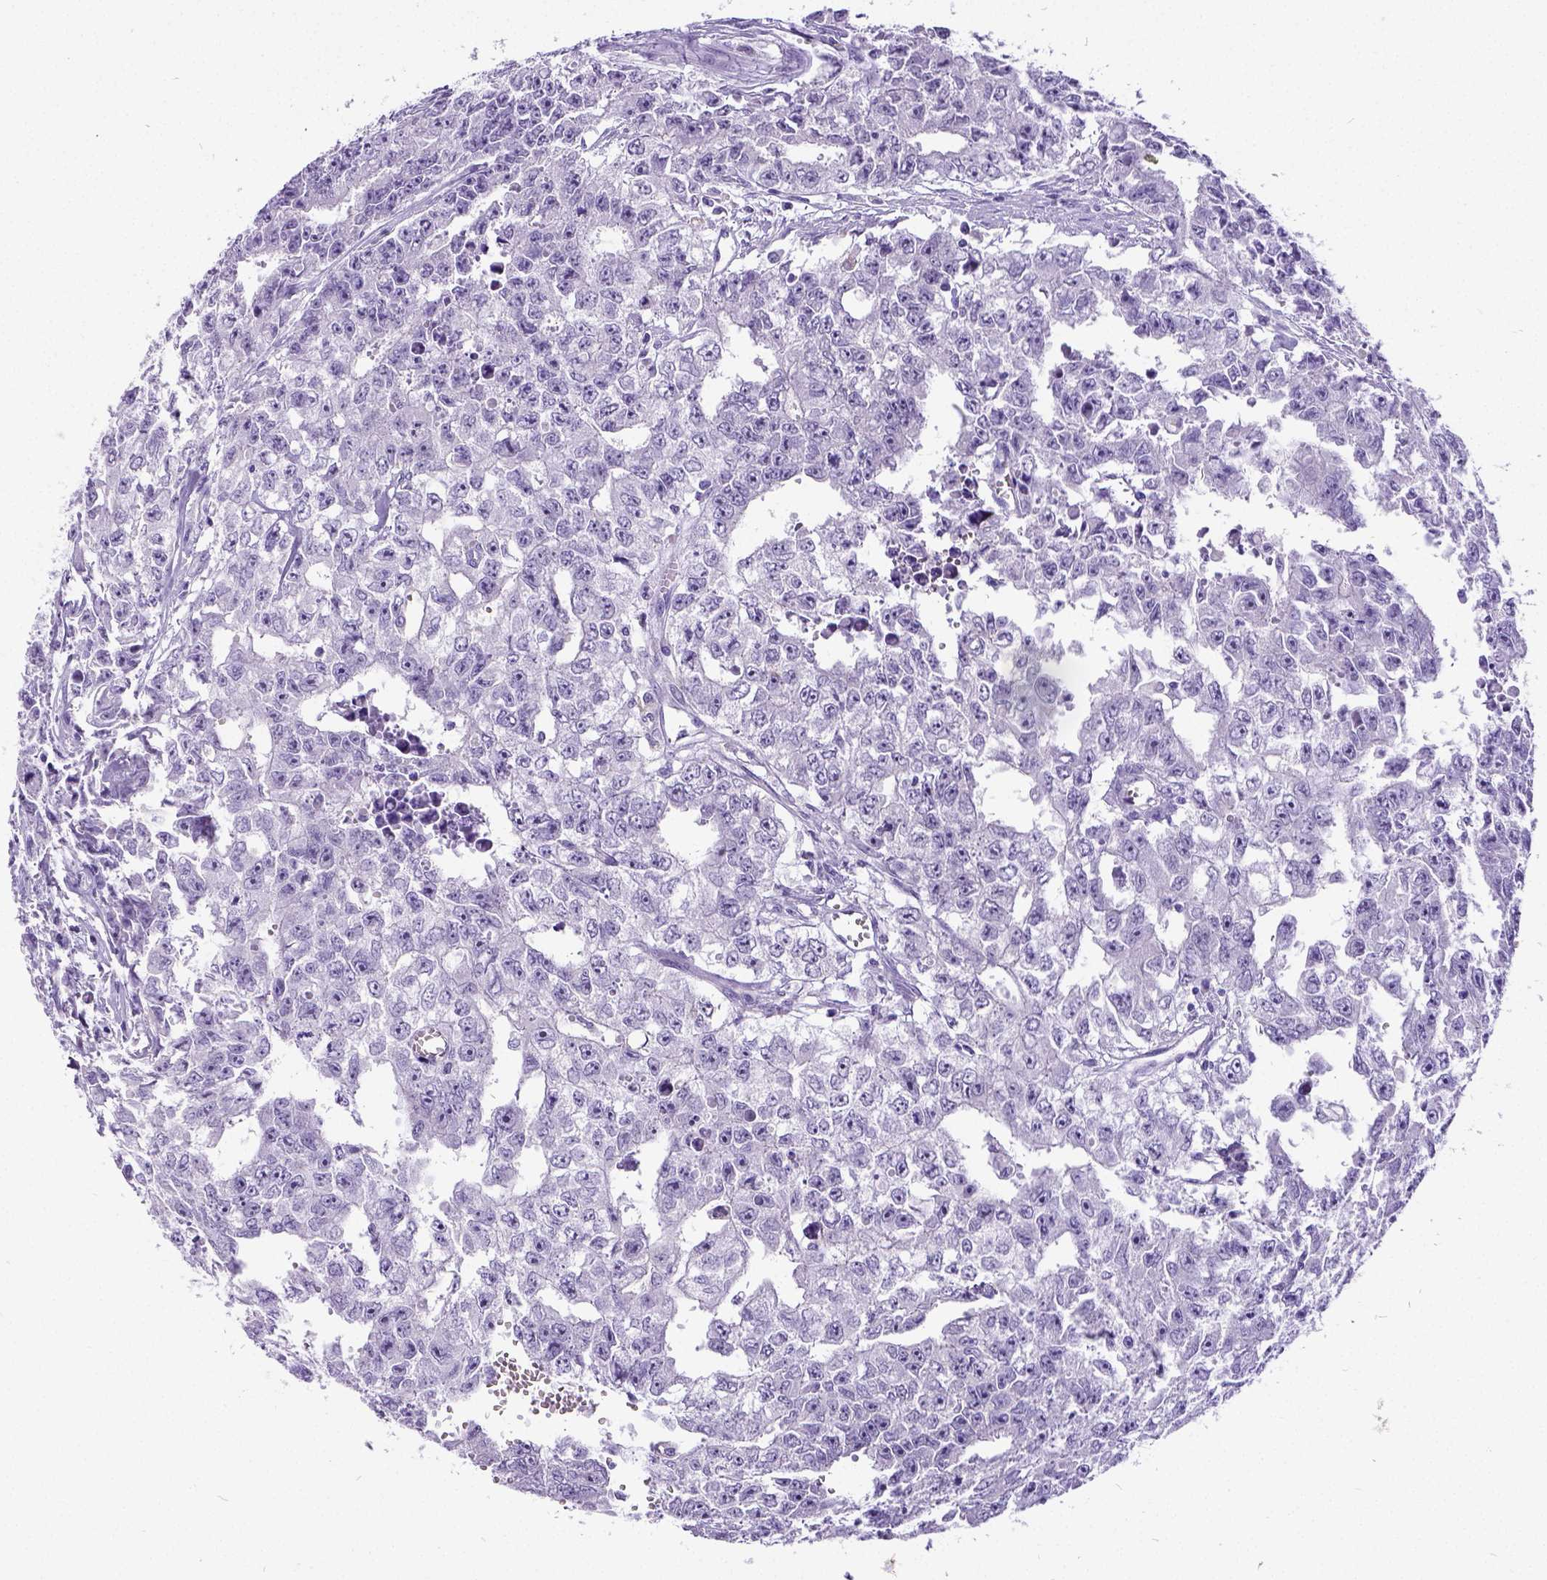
{"staining": {"intensity": "negative", "quantity": "none", "location": "none"}, "tissue": "testis cancer", "cell_type": "Tumor cells", "image_type": "cancer", "snomed": [{"axis": "morphology", "description": "Carcinoma, Embryonal, NOS"}, {"axis": "morphology", "description": "Teratoma, malignant, NOS"}, {"axis": "topography", "description": "Testis"}], "caption": "Image shows no significant protein staining in tumor cells of embryonal carcinoma (testis). The staining was performed using DAB (3,3'-diaminobenzidine) to visualize the protein expression in brown, while the nuclei were stained in blue with hematoxylin (Magnification: 20x).", "gene": "SATB2", "patient": {"sex": "male", "age": 24}}